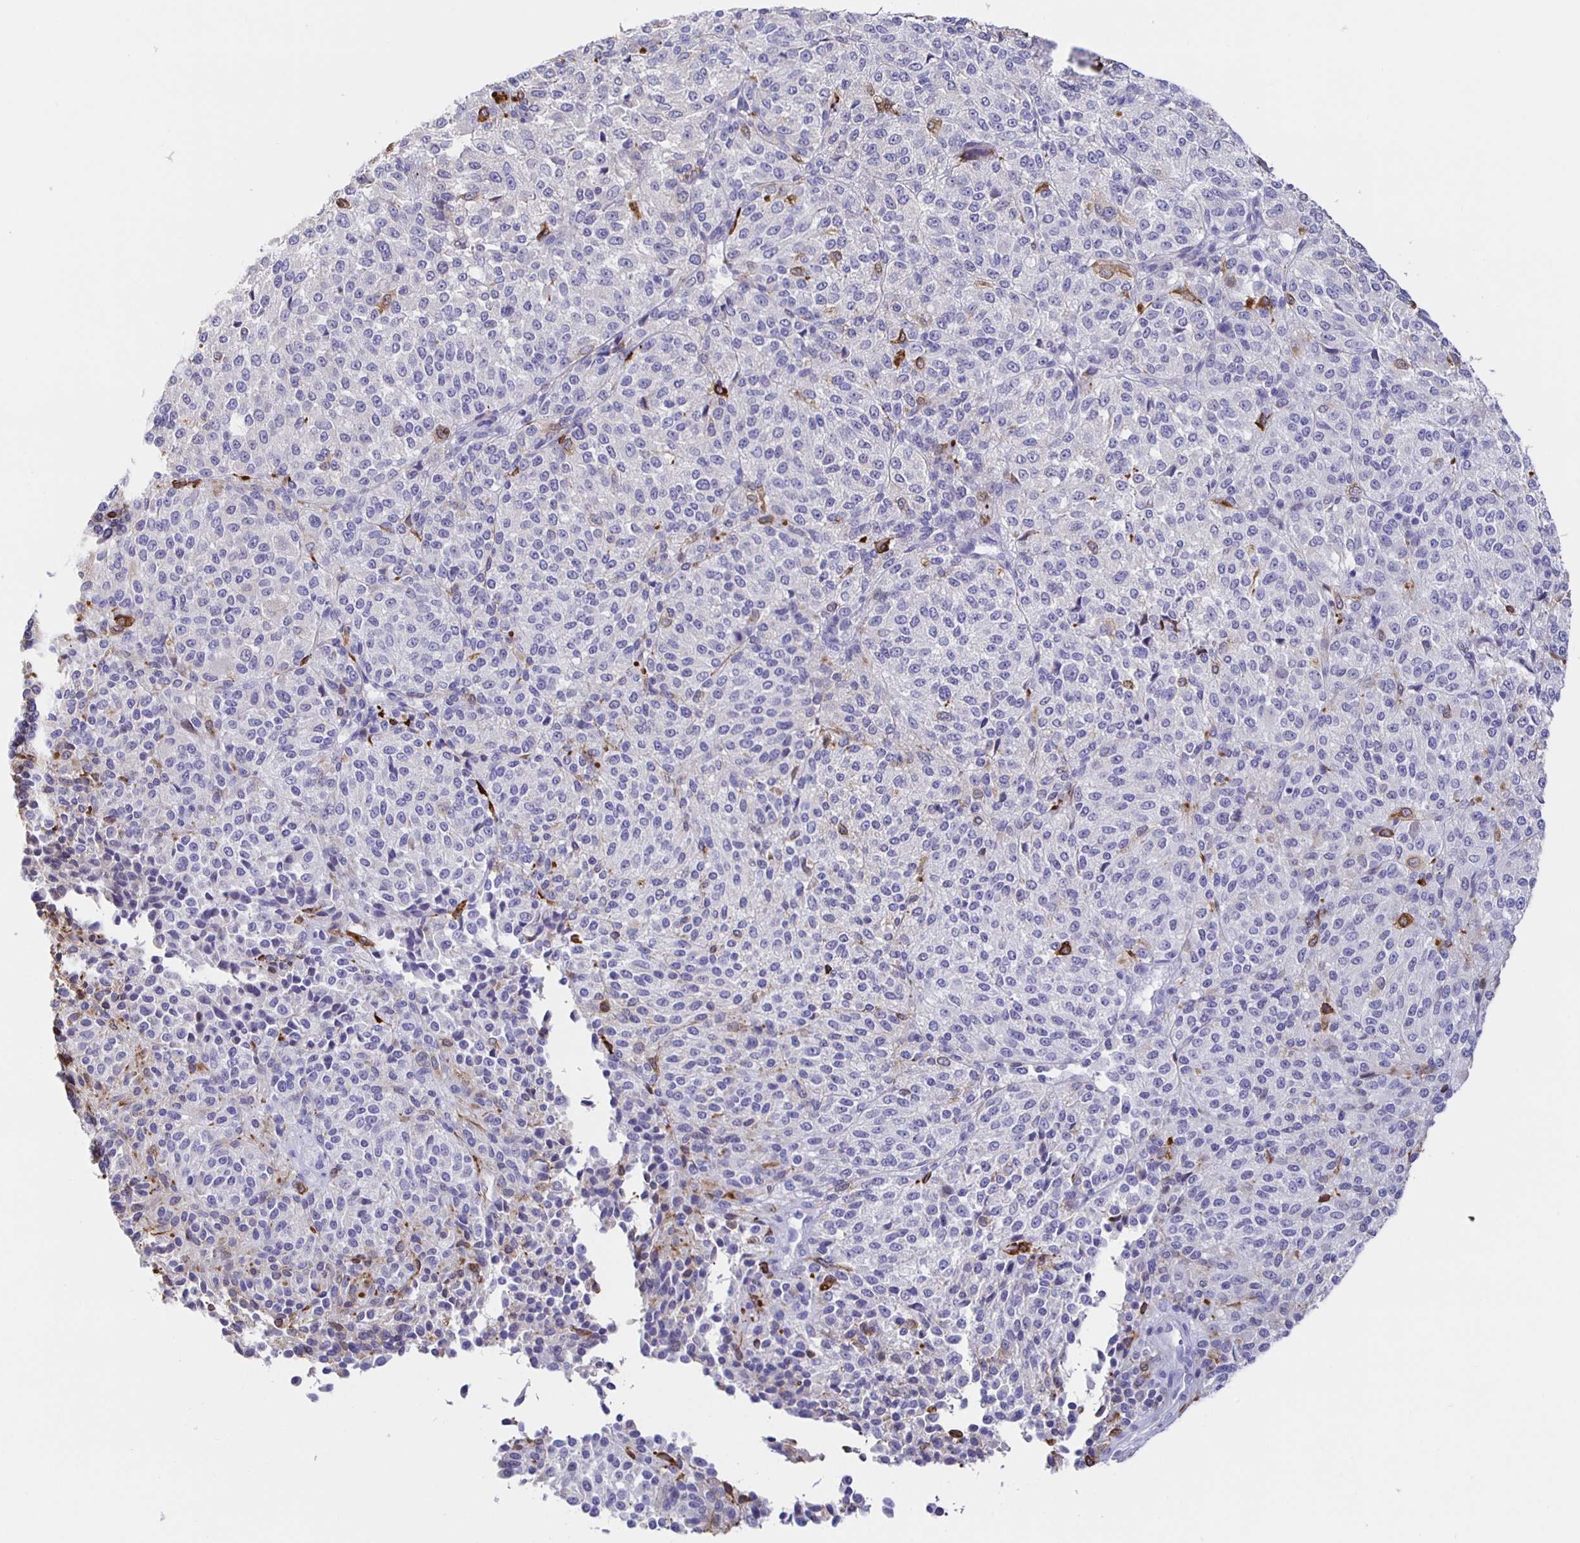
{"staining": {"intensity": "moderate", "quantity": "<25%", "location": "cytoplasmic/membranous"}, "tissue": "melanoma", "cell_type": "Tumor cells", "image_type": "cancer", "snomed": [{"axis": "morphology", "description": "Malignant melanoma, Metastatic site"}, {"axis": "topography", "description": "Brain"}], "caption": "Malignant melanoma (metastatic site) stained with immunohistochemistry (IHC) exhibits moderate cytoplasmic/membranous positivity in about <25% of tumor cells.", "gene": "HSPA4L", "patient": {"sex": "female", "age": 56}}